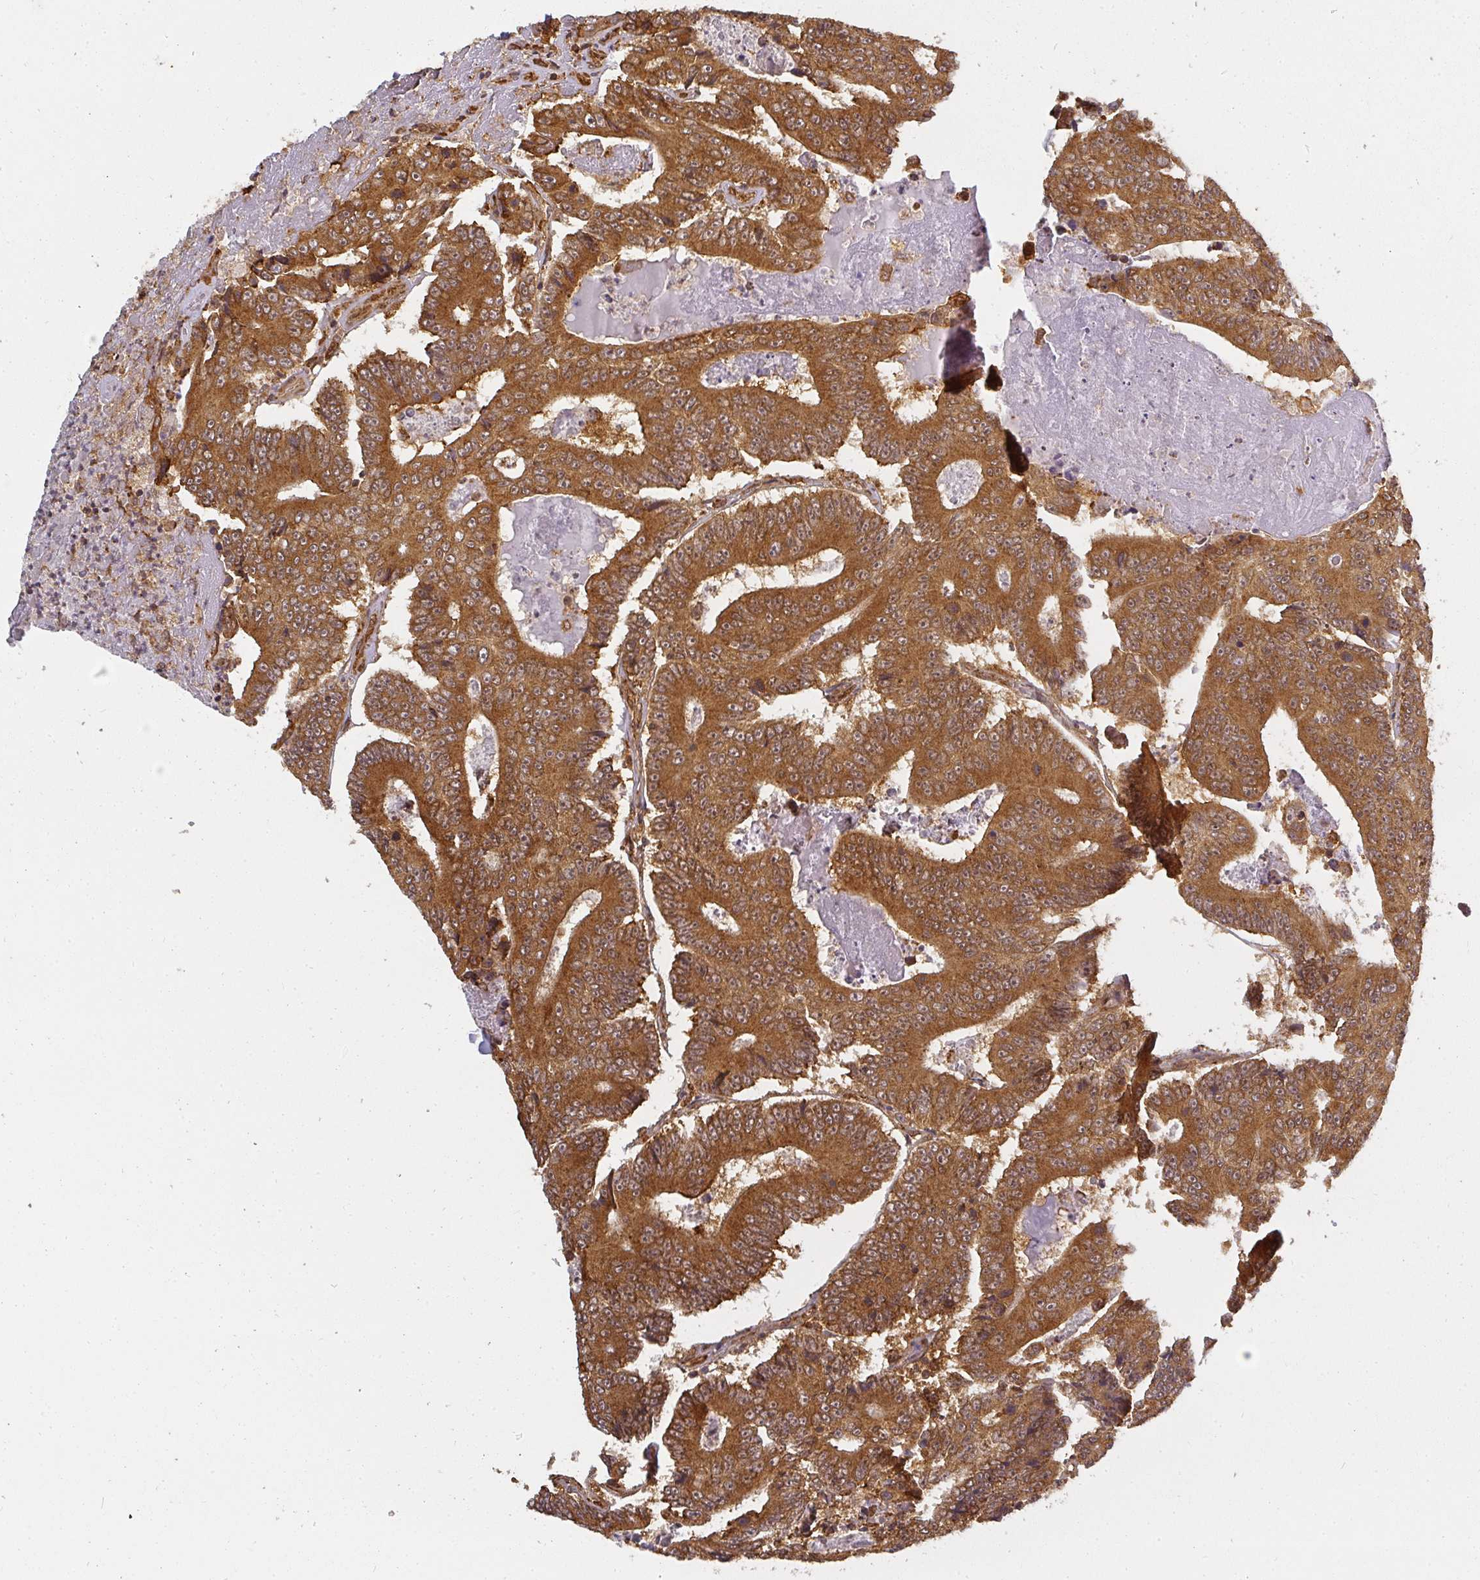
{"staining": {"intensity": "strong", "quantity": ">75%", "location": "cytoplasmic/membranous"}, "tissue": "colorectal cancer", "cell_type": "Tumor cells", "image_type": "cancer", "snomed": [{"axis": "morphology", "description": "Adenocarcinoma, NOS"}, {"axis": "topography", "description": "Colon"}], "caption": "Adenocarcinoma (colorectal) stained for a protein exhibits strong cytoplasmic/membranous positivity in tumor cells.", "gene": "PPP6R3", "patient": {"sex": "male", "age": 83}}